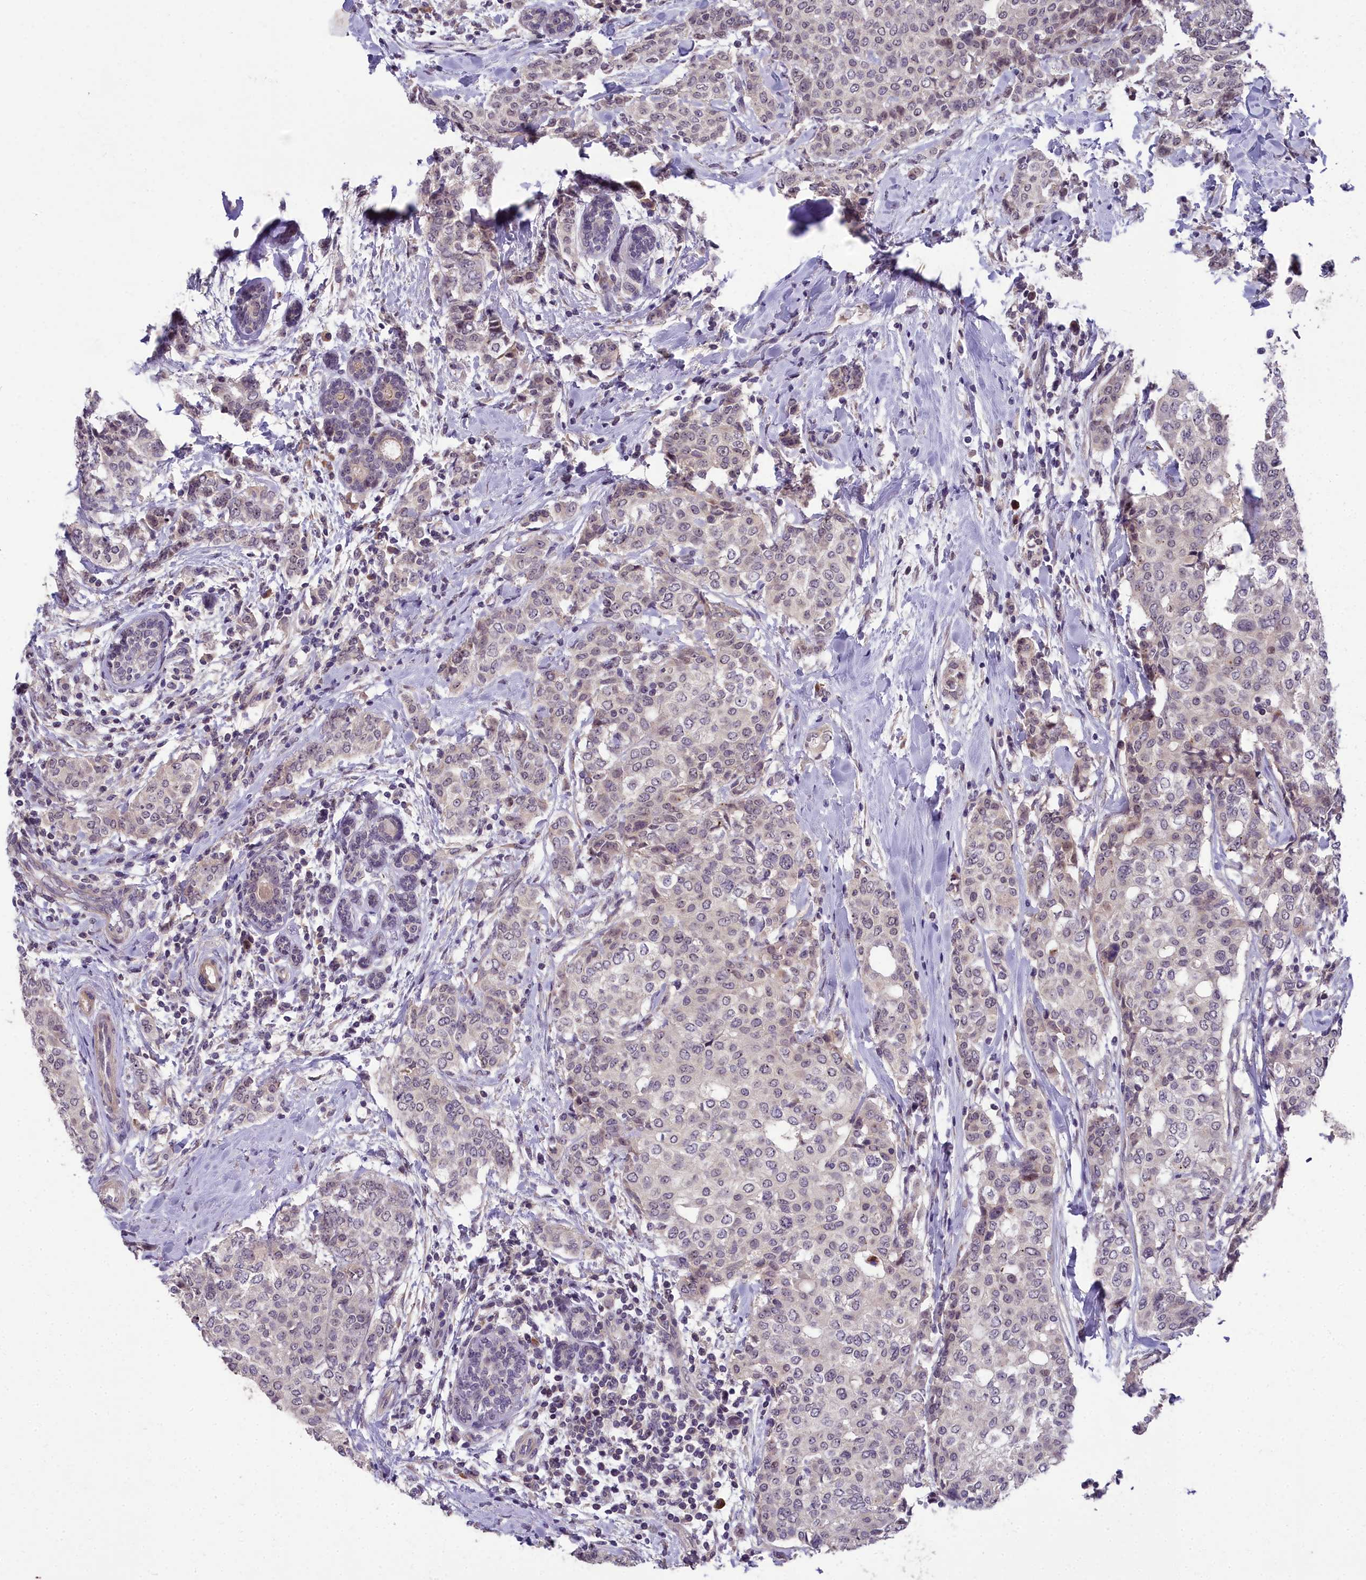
{"staining": {"intensity": "weak", "quantity": "<25%", "location": "nuclear"}, "tissue": "breast cancer", "cell_type": "Tumor cells", "image_type": "cancer", "snomed": [{"axis": "morphology", "description": "Lobular carcinoma"}, {"axis": "topography", "description": "Breast"}], "caption": "This is an immunohistochemistry micrograph of breast cancer (lobular carcinoma). There is no expression in tumor cells.", "gene": "ZNF333", "patient": {"sex": "female", "age": 51}}